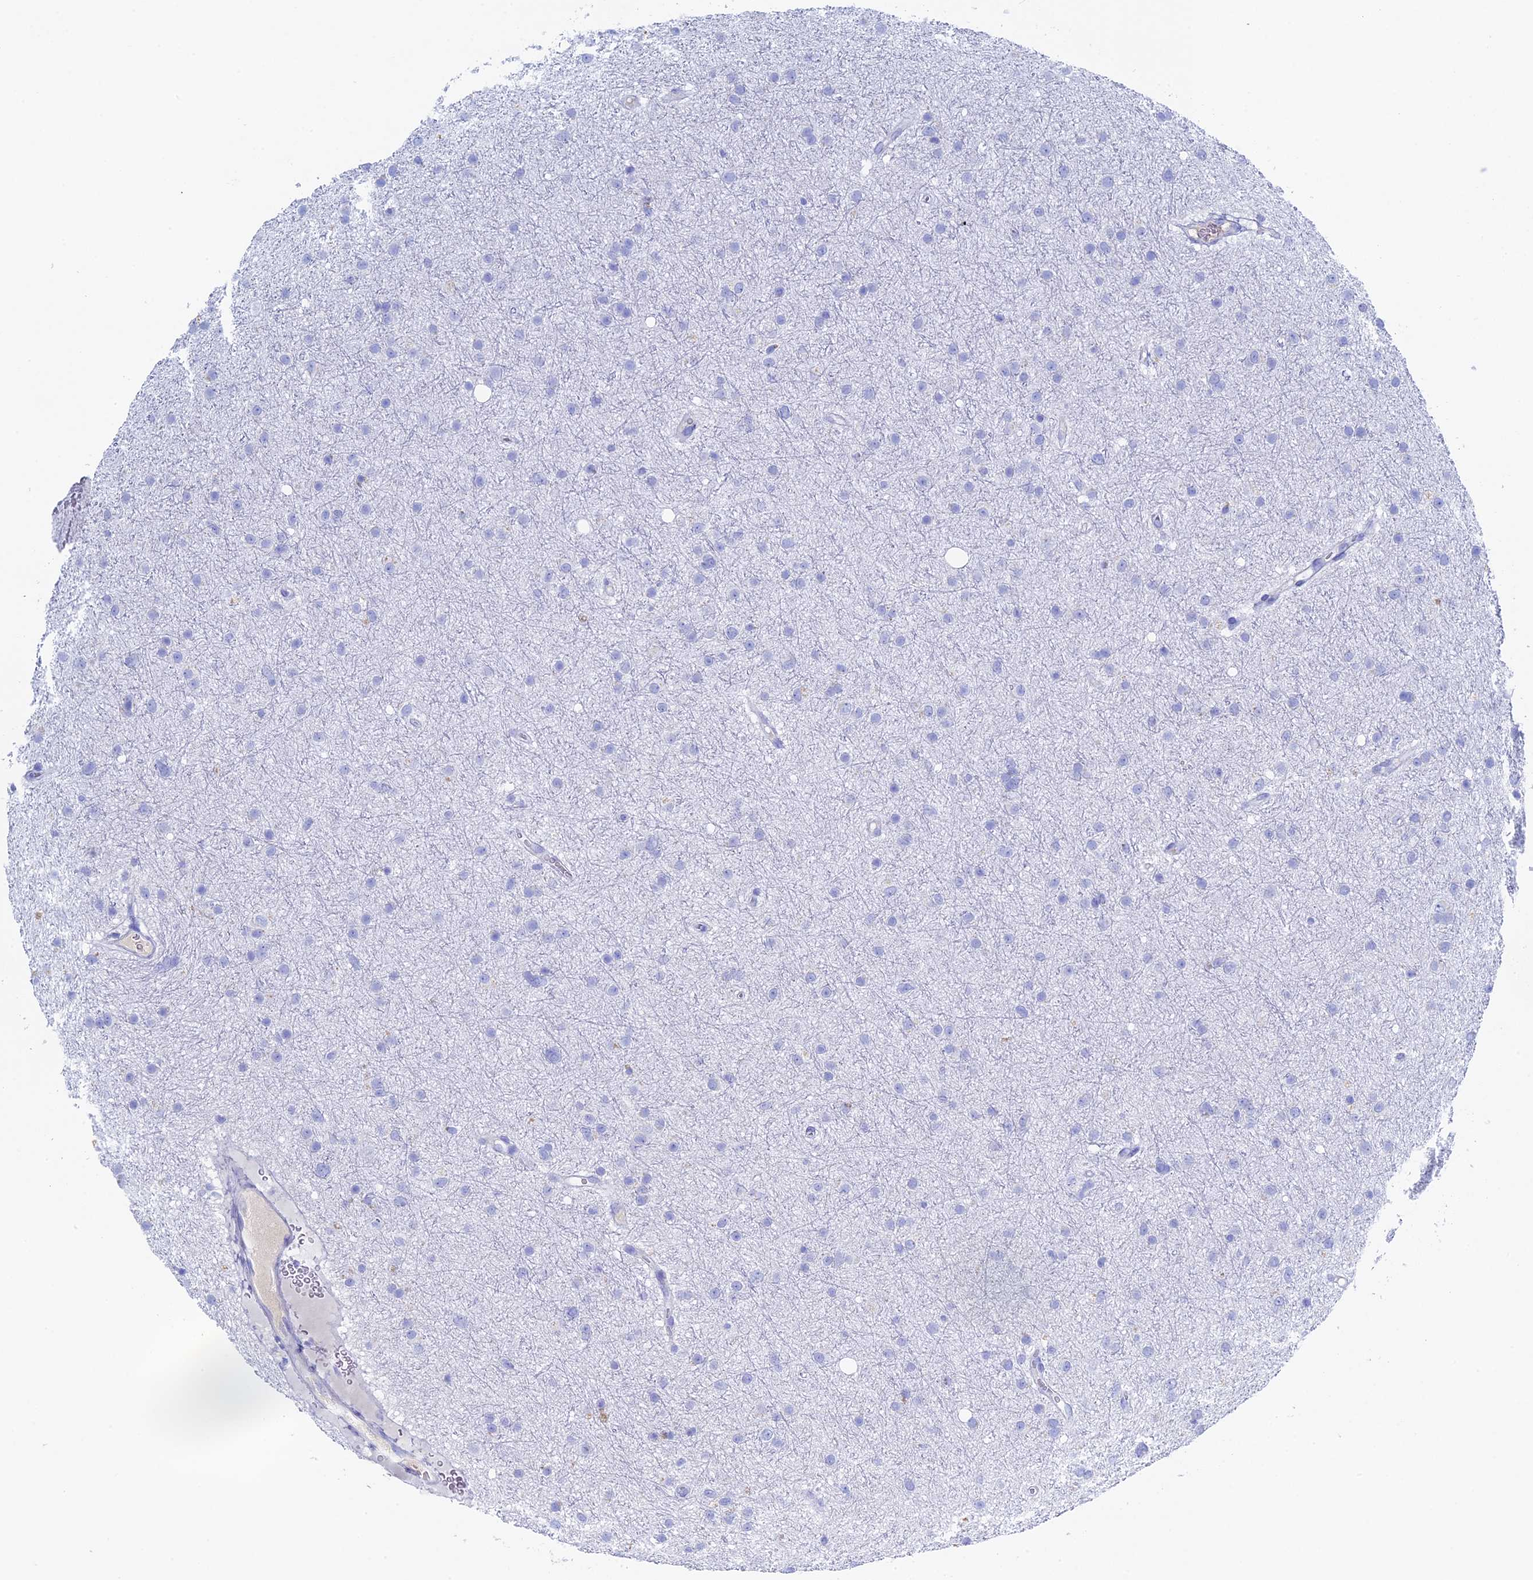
{"staining": {"intensity": "negative", "quantity": "none", "location": "none"}, "tissue": "glioma", "cell_type": "Tumor cells", "image_type": "cancer", "snomed": [{"axis": "morphology", "description": "Glioma, malignant, Low grade"}, {"axis": "topography", "description": "Cerebral cortex"}], "caption": "Immunohistochemistry (IHC) of malignant glioma (low-grade) reveals no expression in tumor cells.", "gene": "UNC119", "patient": {"sex": "female", "age": 39}}